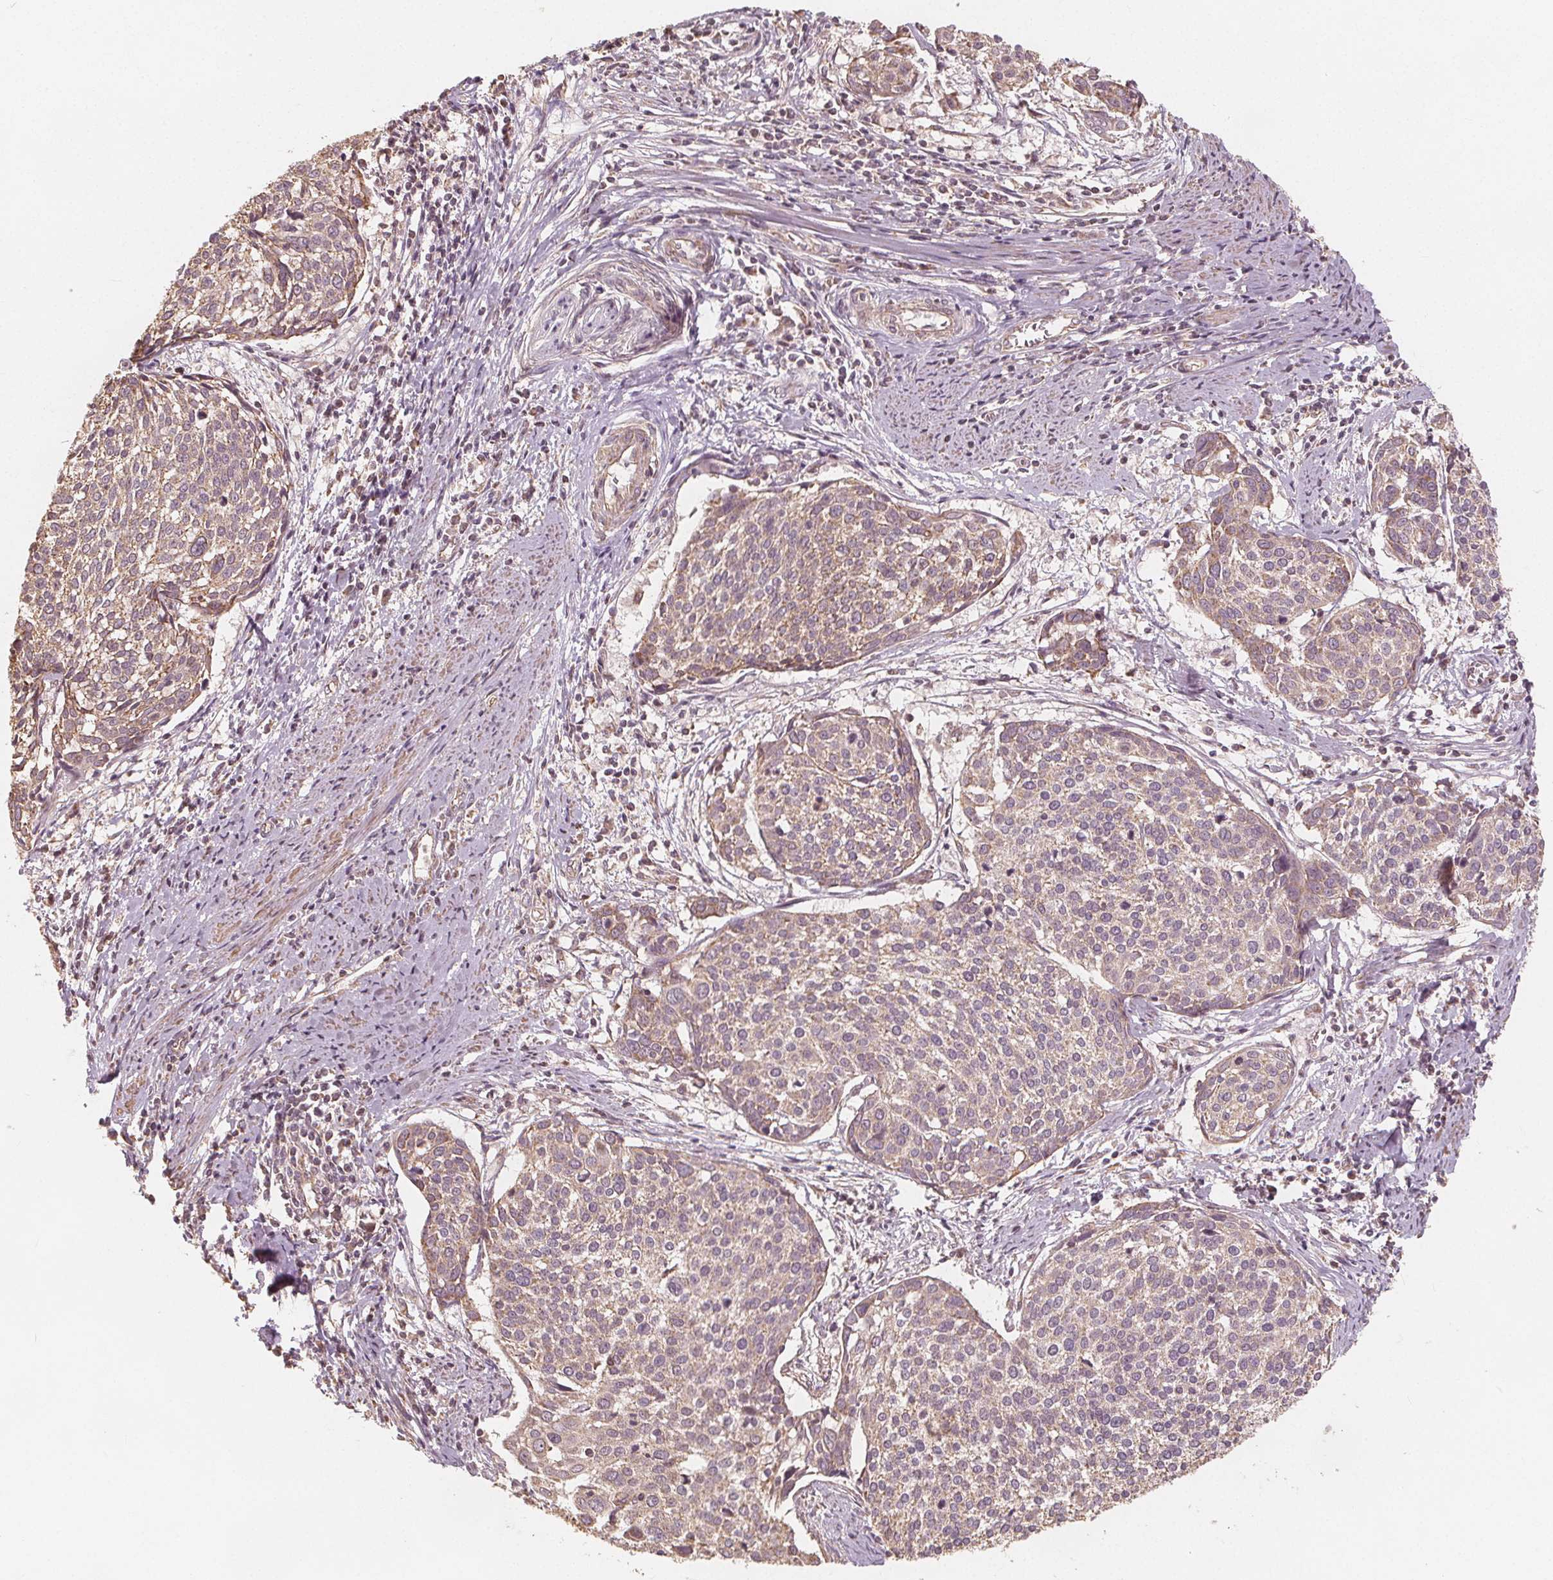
{"staining": {"intensity": "weak", "quantity": ">75%", "location": "cytoplasmic/membranous"}, "tissue": "cervical cancer", "cell_type": "Tumor cells", "image_type": "cancer", "snomed": [{"axis": "morphology", "description": "Squamous cell carcinoma, NOS"}, {"axis": "topography", "description": "Cervix"}], "caption": "Immunohistochemical staining of squamous cell carcinoma (cervical) demonstrates low levels of weak cytoplasmic/membranous protein expression in about >75% of tumor cells.", "gene": "PEX26", "patient": {"sex": "female", "age": 39}}